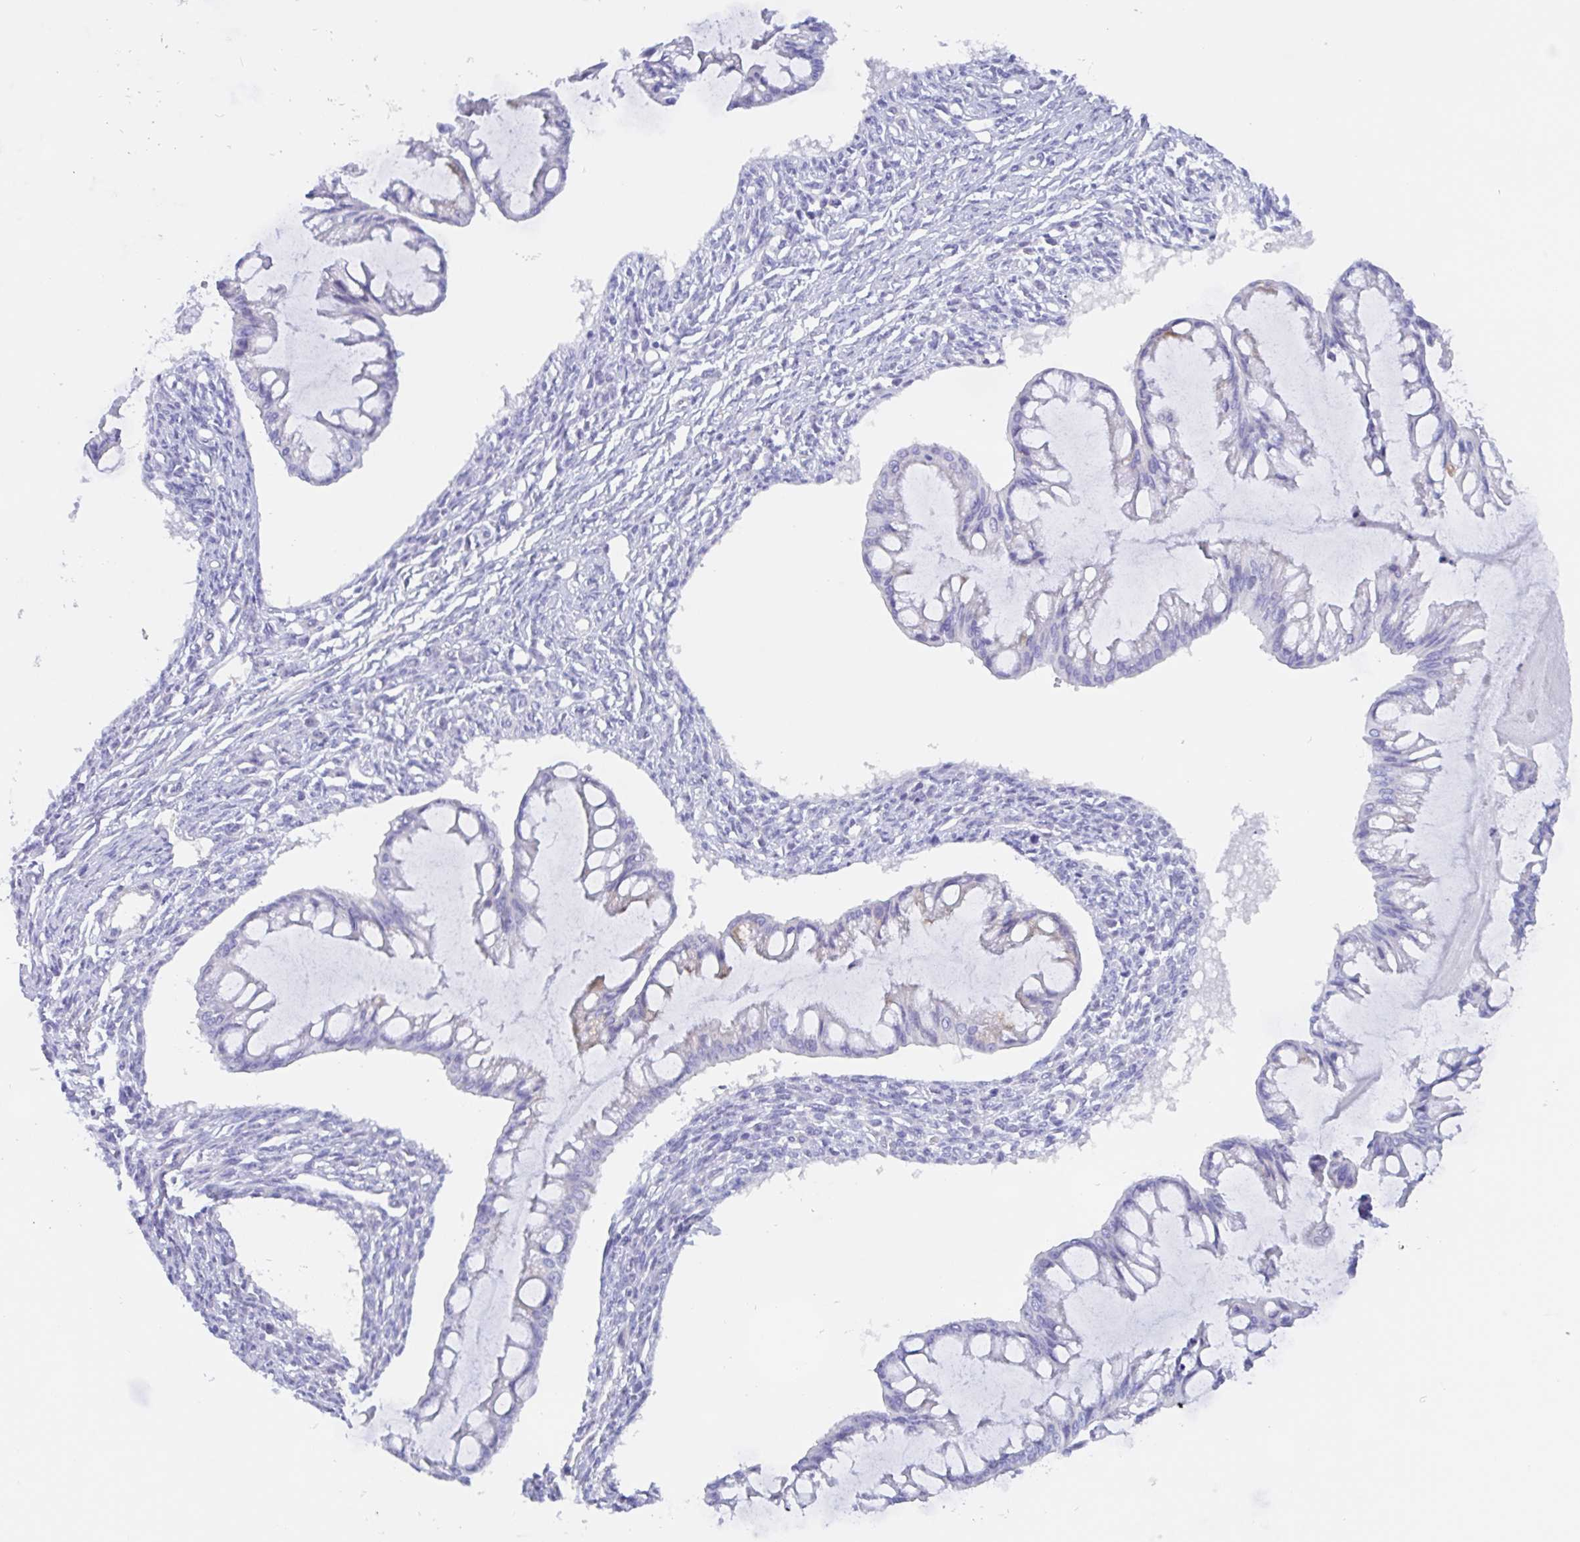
{"staining": {"intensity": "negative", "quantity": "none", "location": "none"}, "tissue": "ovarian cancer", "cell_type": "Tumor cells", "image_type": "cancer", "snomed": [{"axis": "morphology", "description": "Cystadenocarcinoma, mucinous, NOS"}, {"axis": "topography", "description": "Ovary"}], "caption": "Mucinous cystadenocarcinoma (ovarian) stained for a protein using immunohistochemistry shows no staining tumor cells.", "gene": "MUCL3", "patient": {"sex": "female", "age": 73}}